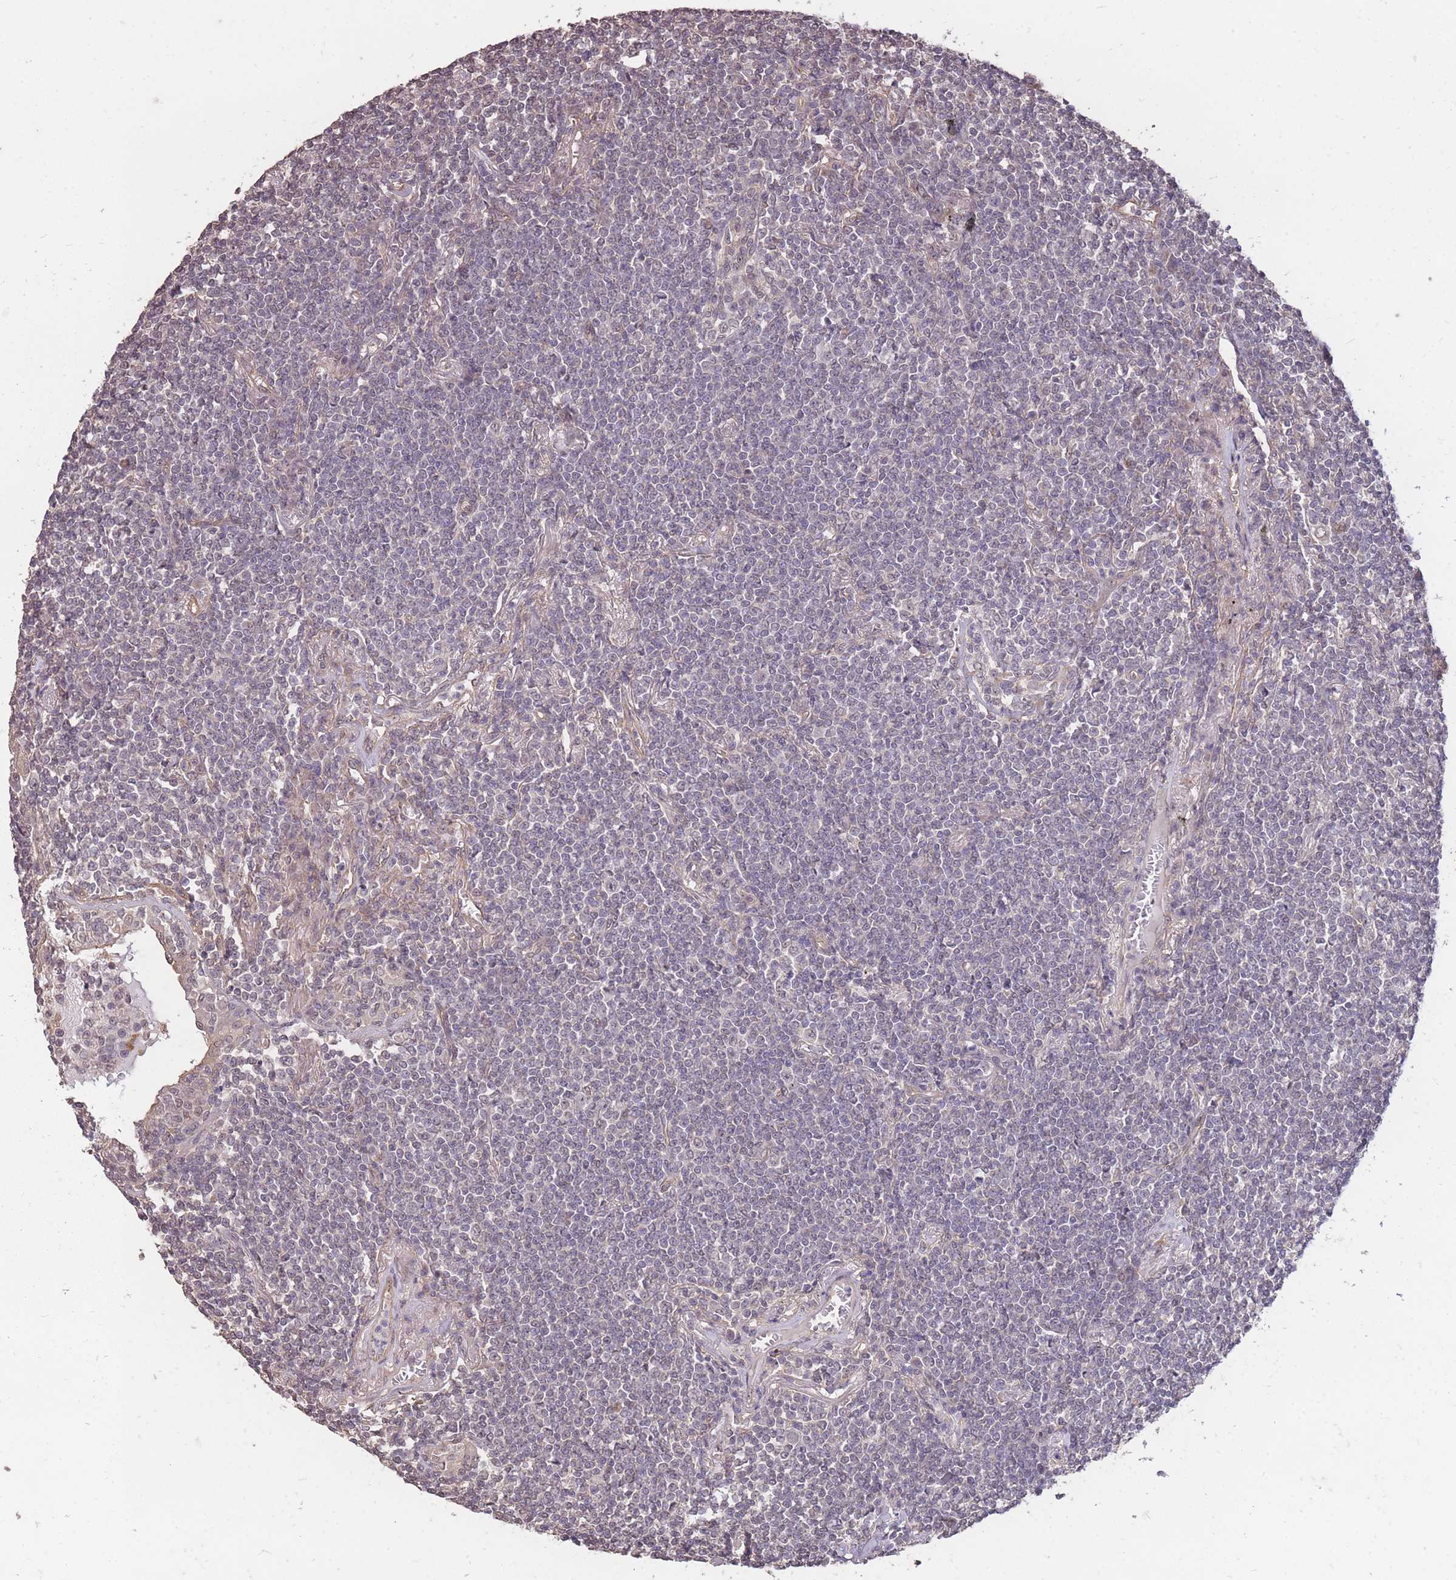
{"staining": {"intensity": "negative", "quantity": "none", "location": "none"}, "tissue": "lymphoma", "cell_type": "Tumor cells", "image_type": "cancer", "snomed": [{"axis": "morphology", "description": "Malignant lymphoma, non-Hodgkin's type, Low grade"}, {"axis": "topography", "description": "Lung"}], "caption": "This is an immunohistochemistry image of human malignant lymphoma, non-Hodgkin's type (low-grade). There is no positivity in tumor cells.", "gene": "DYNC1LI2", "patient": {"sex": "female", "age": 71}}